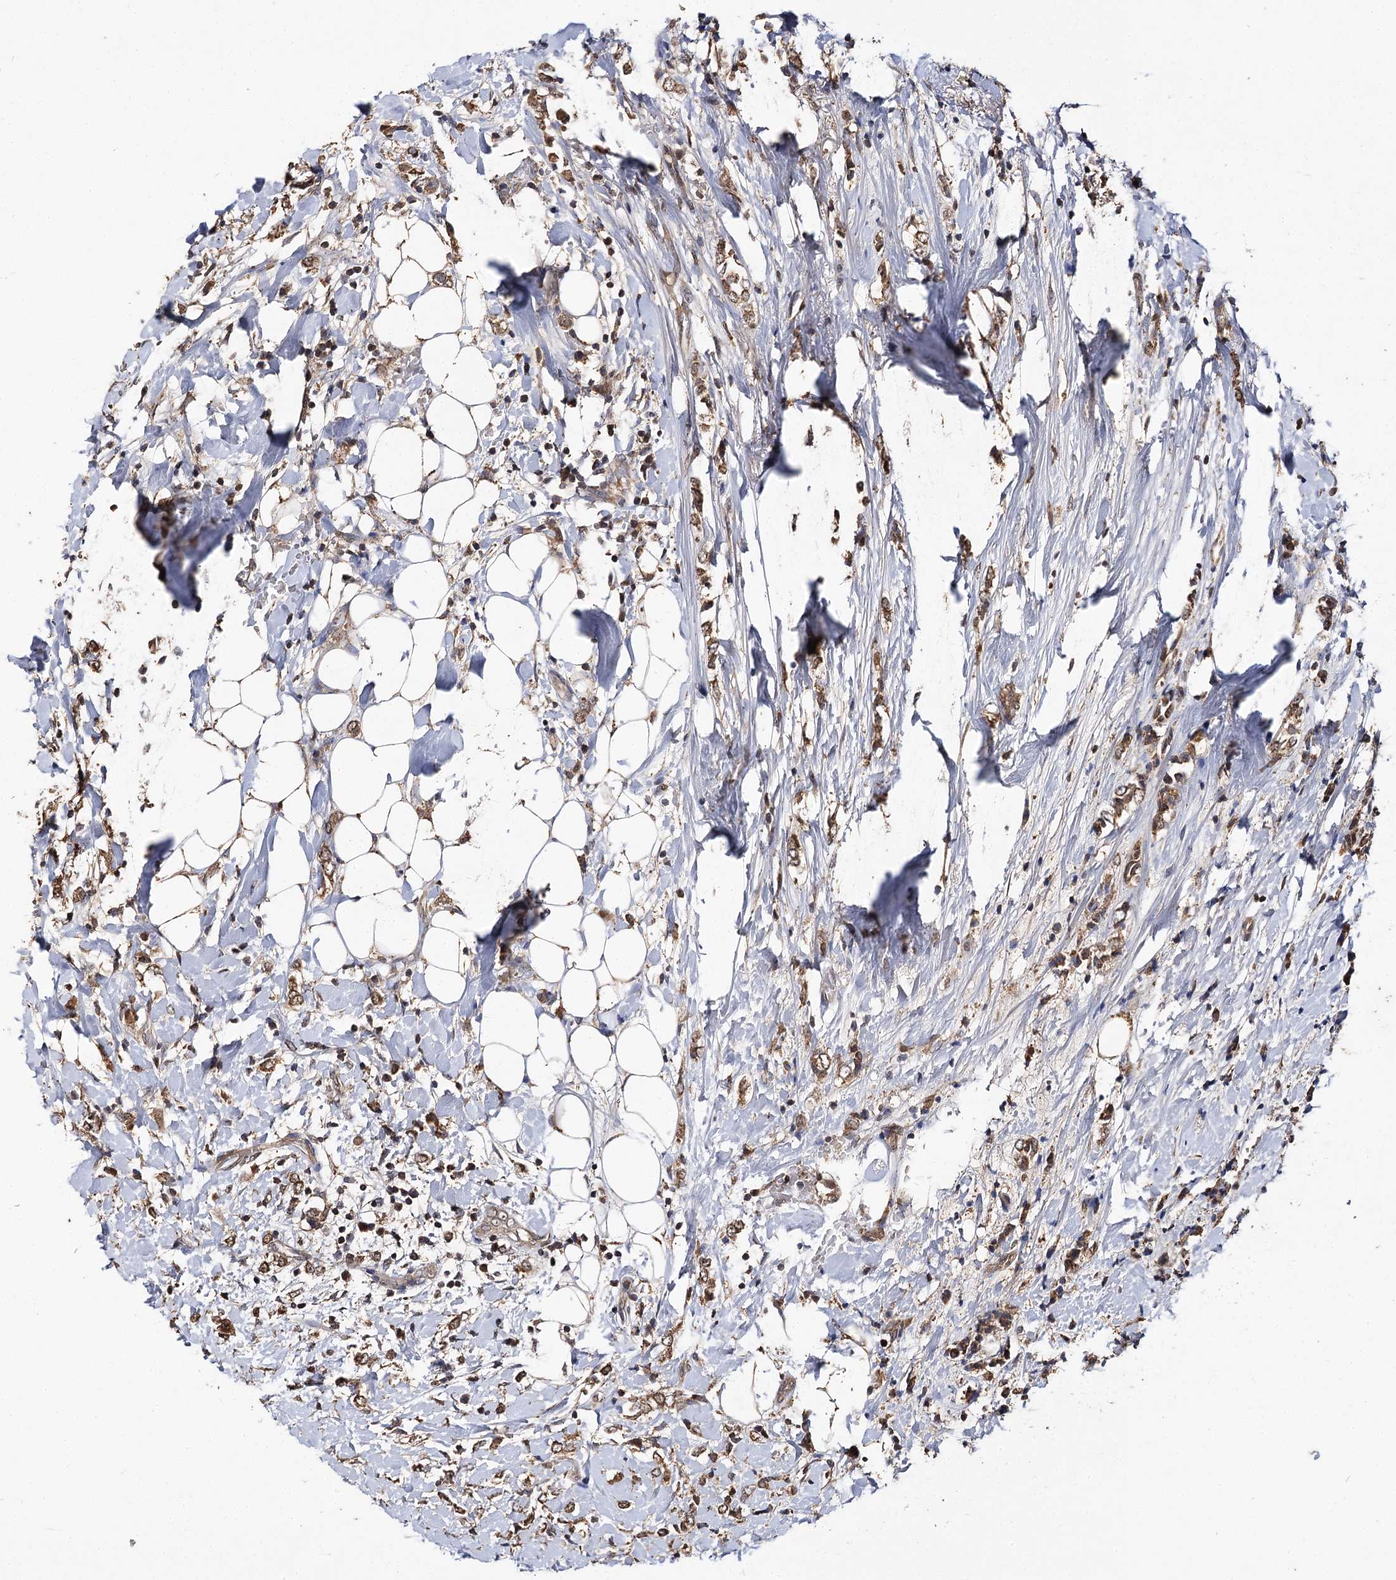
{"staining": {"intensity": "moderate", "quantity": ">75%", "location": "cytoplasmic/membranous"}, "tissue": "breast cancer", "cell_type": "Tumor cells", "image_type": "cancer", "snomed": [{"axis": "morphology", "description": "Normal tissue, NOS"}, {"axis": "morphology", "description": "Lobular carcinoma"}, {"axis": "topography", "description": "Breast"}], "caption": "Immunohistochemistry (IHC) staining of breast cancer, which displays medium levels of moderate cytoplasmic/membranous staining in about >75% of tumor cells indicating moderate cytoplasmic/membranous protein staining. The staining was performed using DAB (3,3'-diaminobenzidine) (brown) for protein detection and nuclei were counterstained in hematoxylin (blue).", "gene": "ARL13A", "patient": {"sex": "female", "age": 47}}